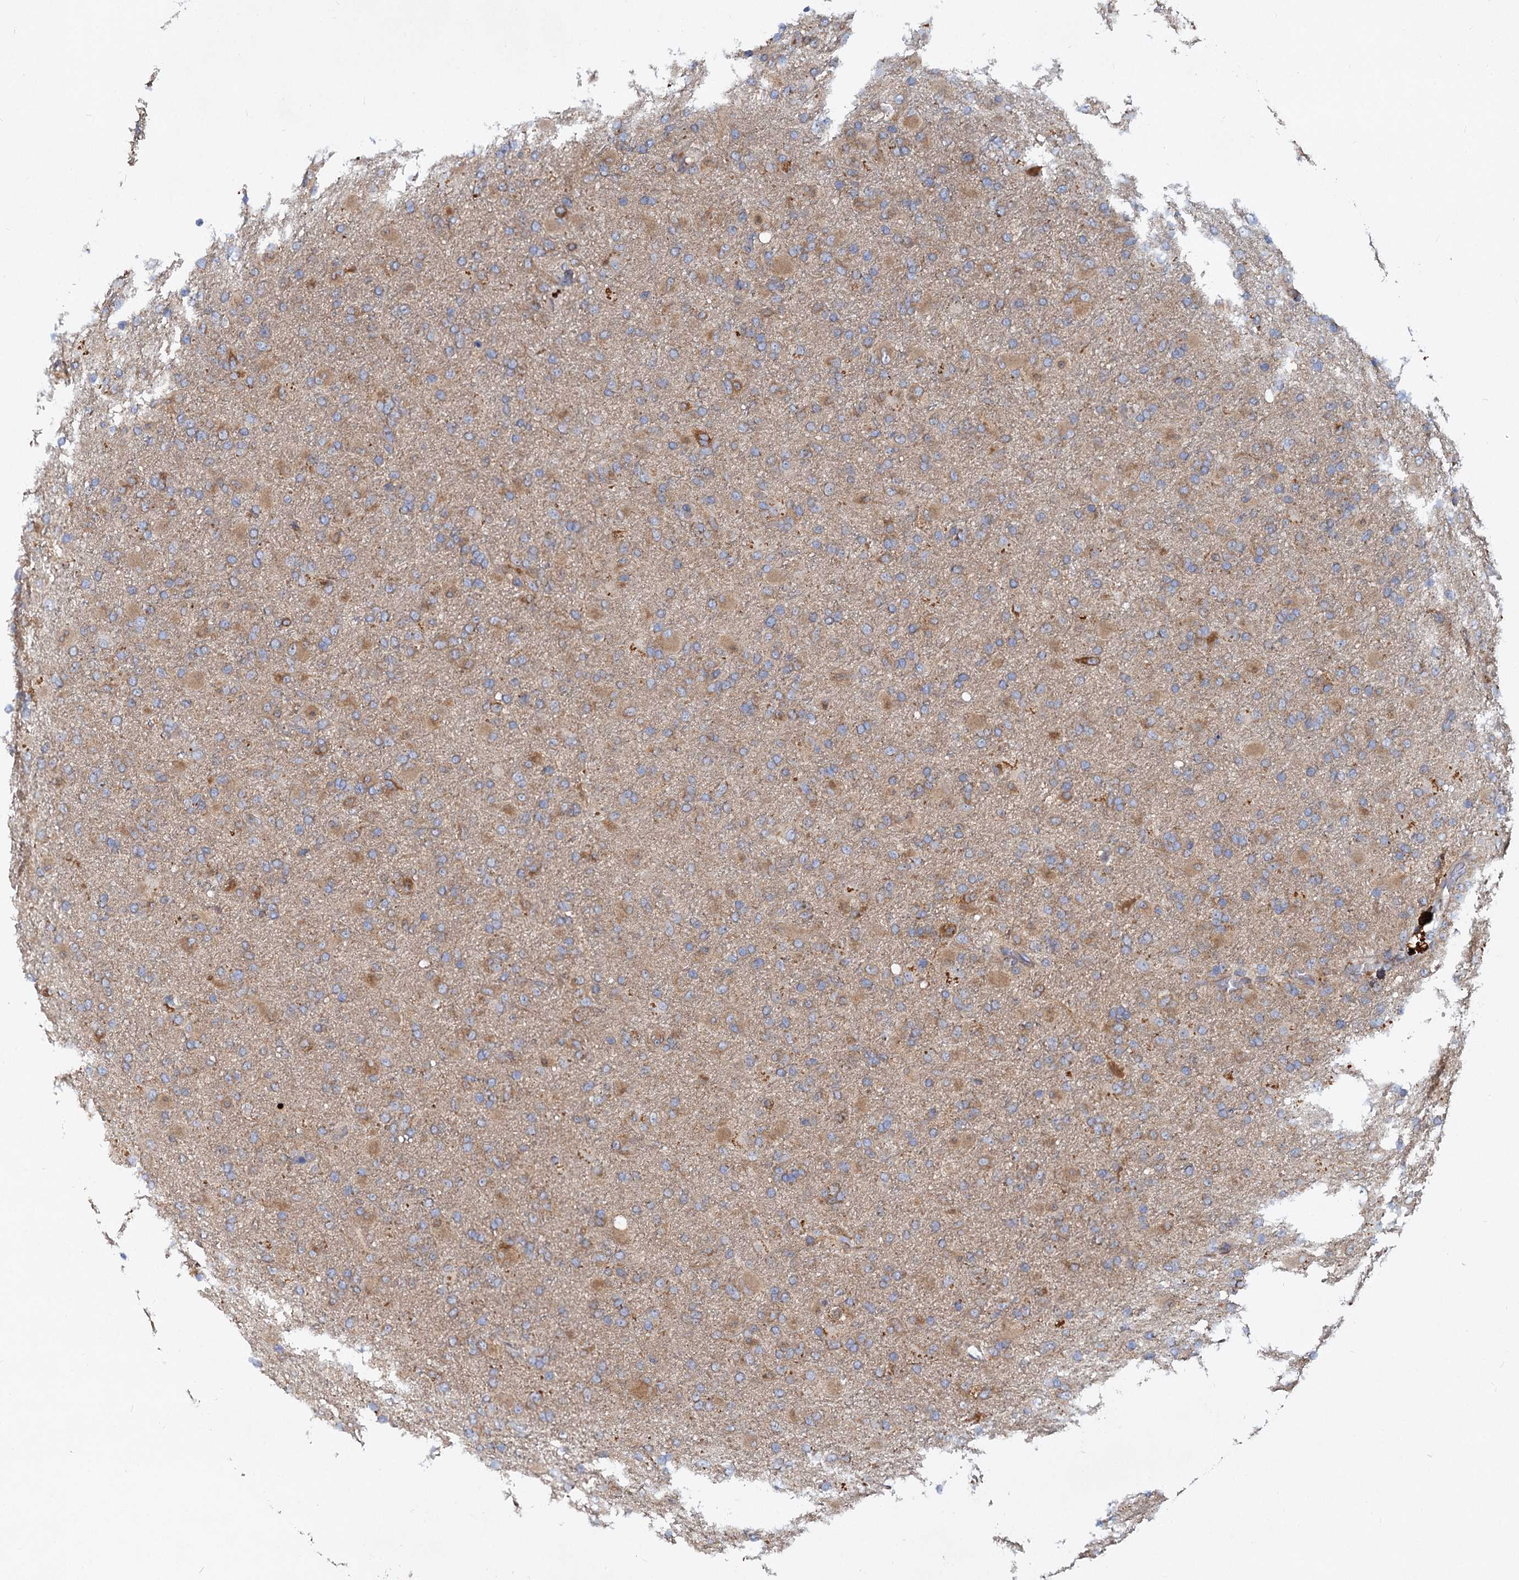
{"staining": {"intensity": "weak", "quantity": ">75%", "location": "cytoplasmic/membranous"}, "tissue": "glioma", "cell_type": "Tumor cells", "image_type": "cancer", "snomed": [{"axis": "morphology", "description": "Glioma, malignant, Low grade"}, {"axis": "topography", "description": "Brain"}], "caption": "A histopathology image of glioma stained for a protein shows weak cytoplasmic/membranous brown staining in tumor cells.", "gene": "ALKBH7", "patient": {"sex": "male", "age": 65}}